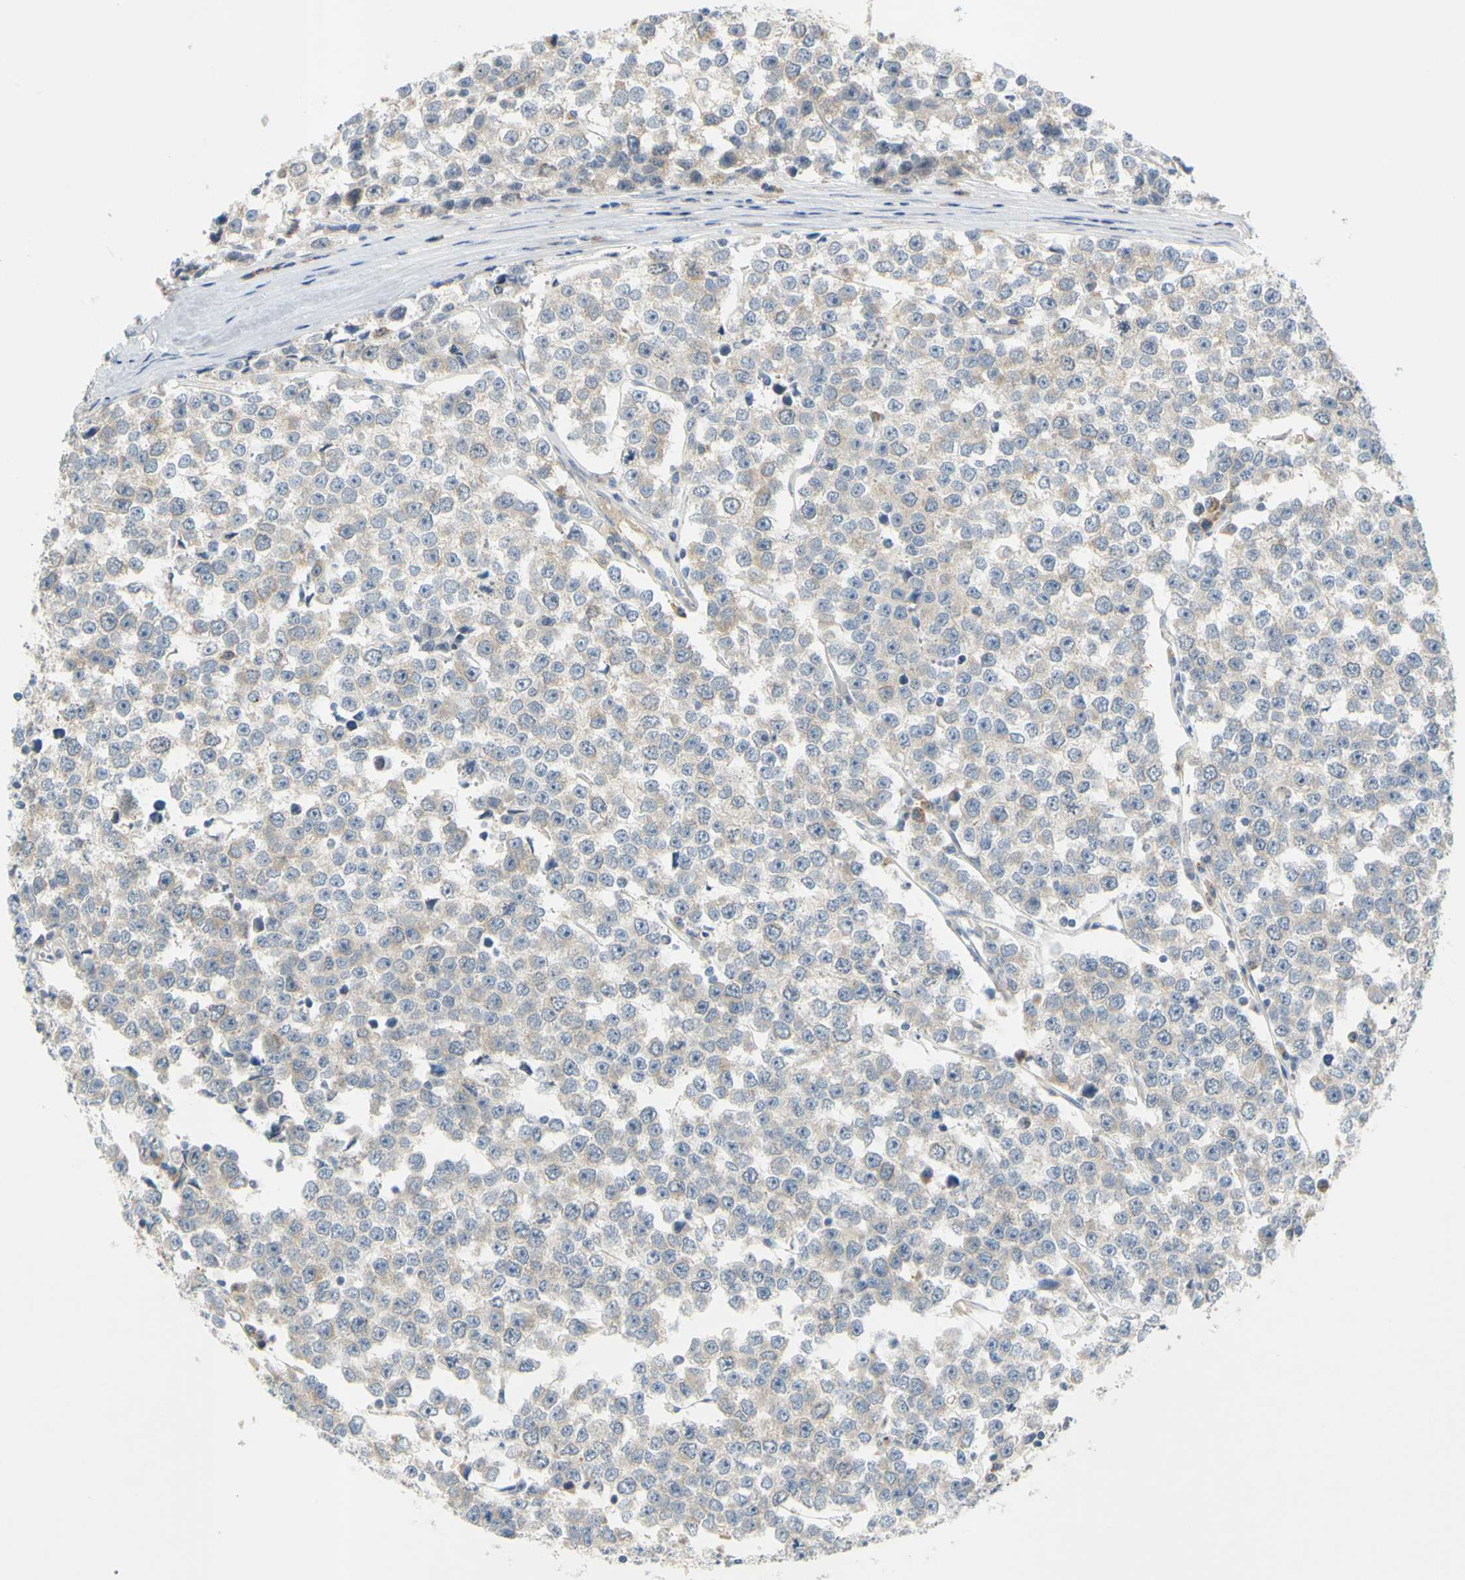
{"staining": {"intensity": "weak", "quantity": ">75%", "location": "cytoplasmic/membranous"}, "tissue": "testis cancer", "cell_type": "Tumor cells", "image_type": "cancer", "snomed": [{"axis": "morphology", "description": "Seminoma, NOS"}, {"axis": "morphology", "description": "Carcinoma, Embryonal, NOS"}, {"axis": "topography", "description": "Testis"}], "caption": "The image demonstrates staining of testis cancer (embryonal carcinoma), revealing weak cytoplasmic/membranous protein expression (brown color) within tumor cells. (IHC, brightfield microscopy, high magnification).", "gene": "CCNB2", "patient": {"sex": "male", "age": 52}}